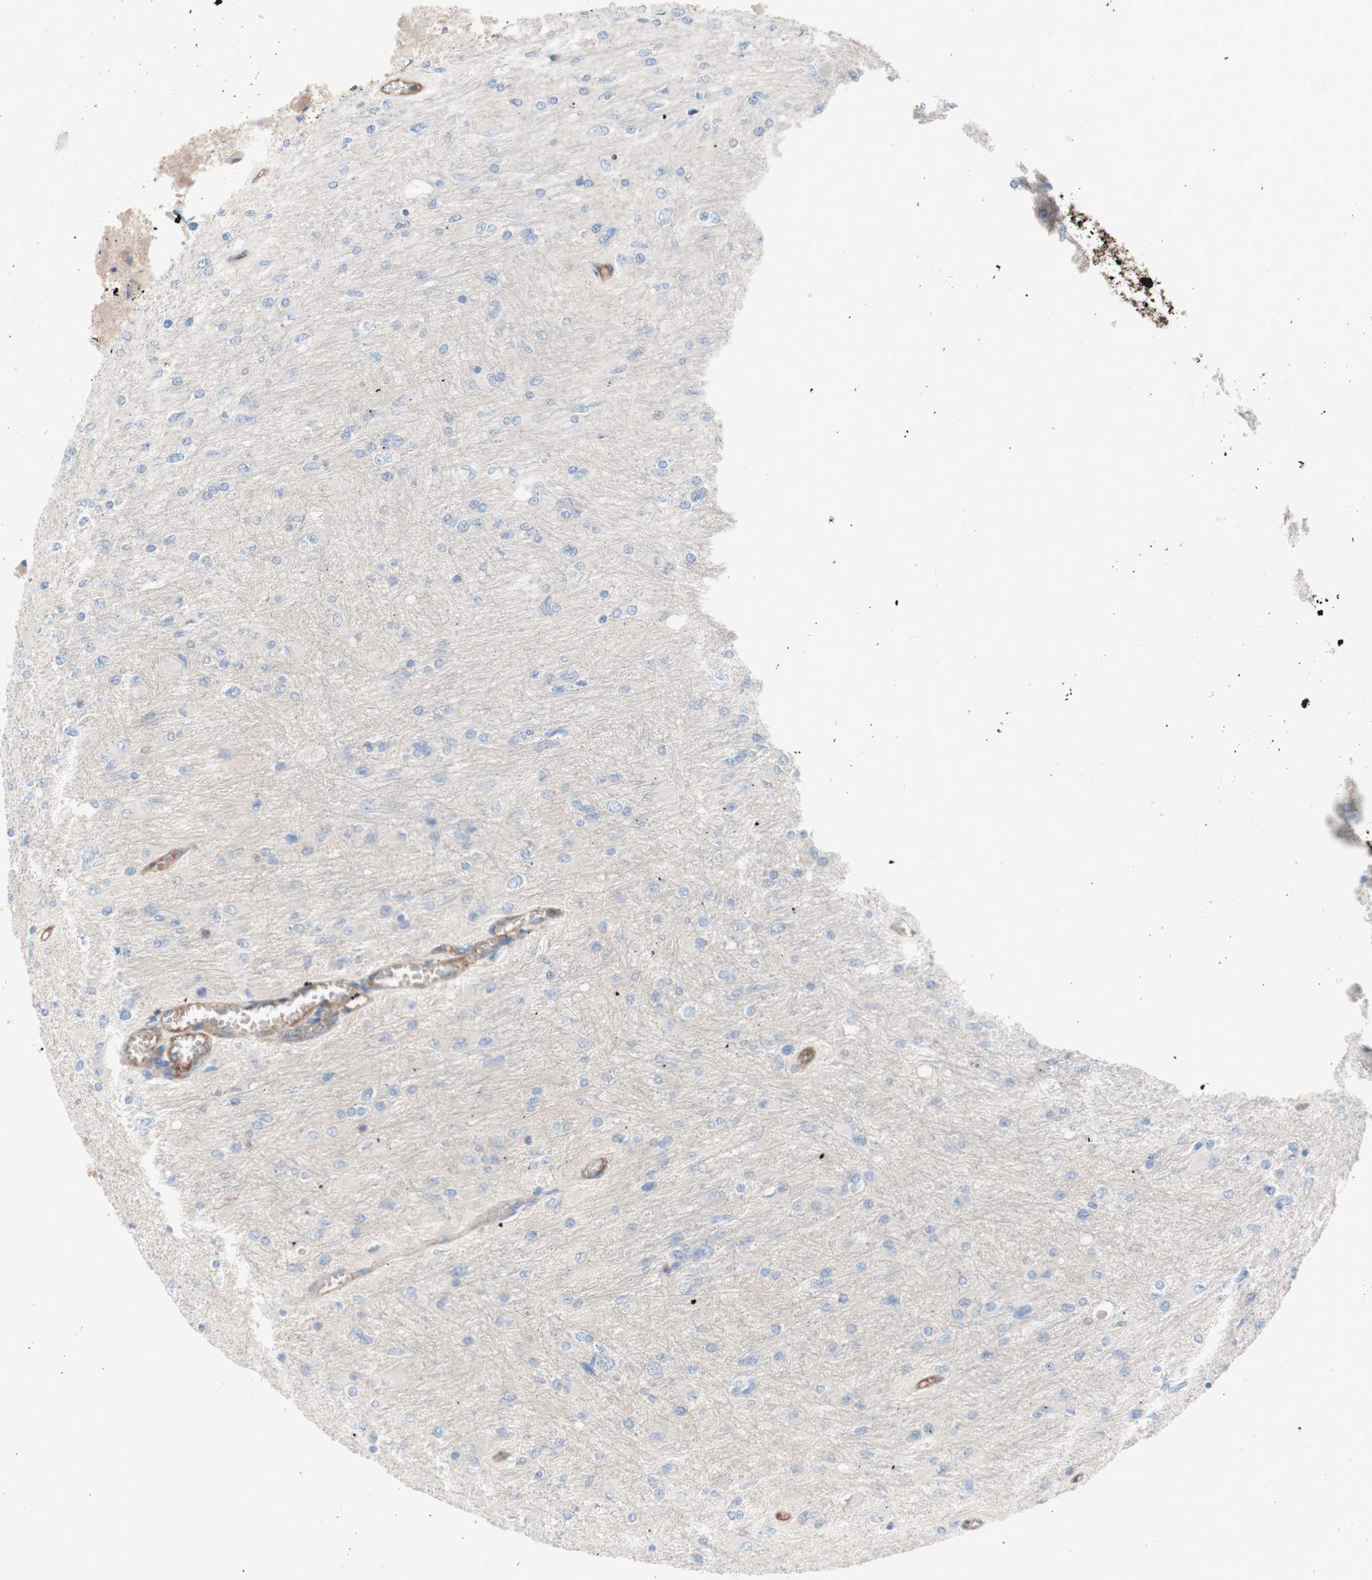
{"staining": {"intensity": "negative", "quantity": "none", "location": "none"}, "tissue": "glioma", "cell_type": "Tumor cells", "image_type": "cancer", "snomed": [{"axis": "morphology", "description": "Glioma, malignant, High grade"}, {"axis": "topography", "description": "Cerebral cortex"}], "caption": "Immunohistochemistry of high-grade glioma (malignant) demonstrates no staining in tumor cells.", "gene": "CD46", "patient": {"sex": "female", "age": 36}}